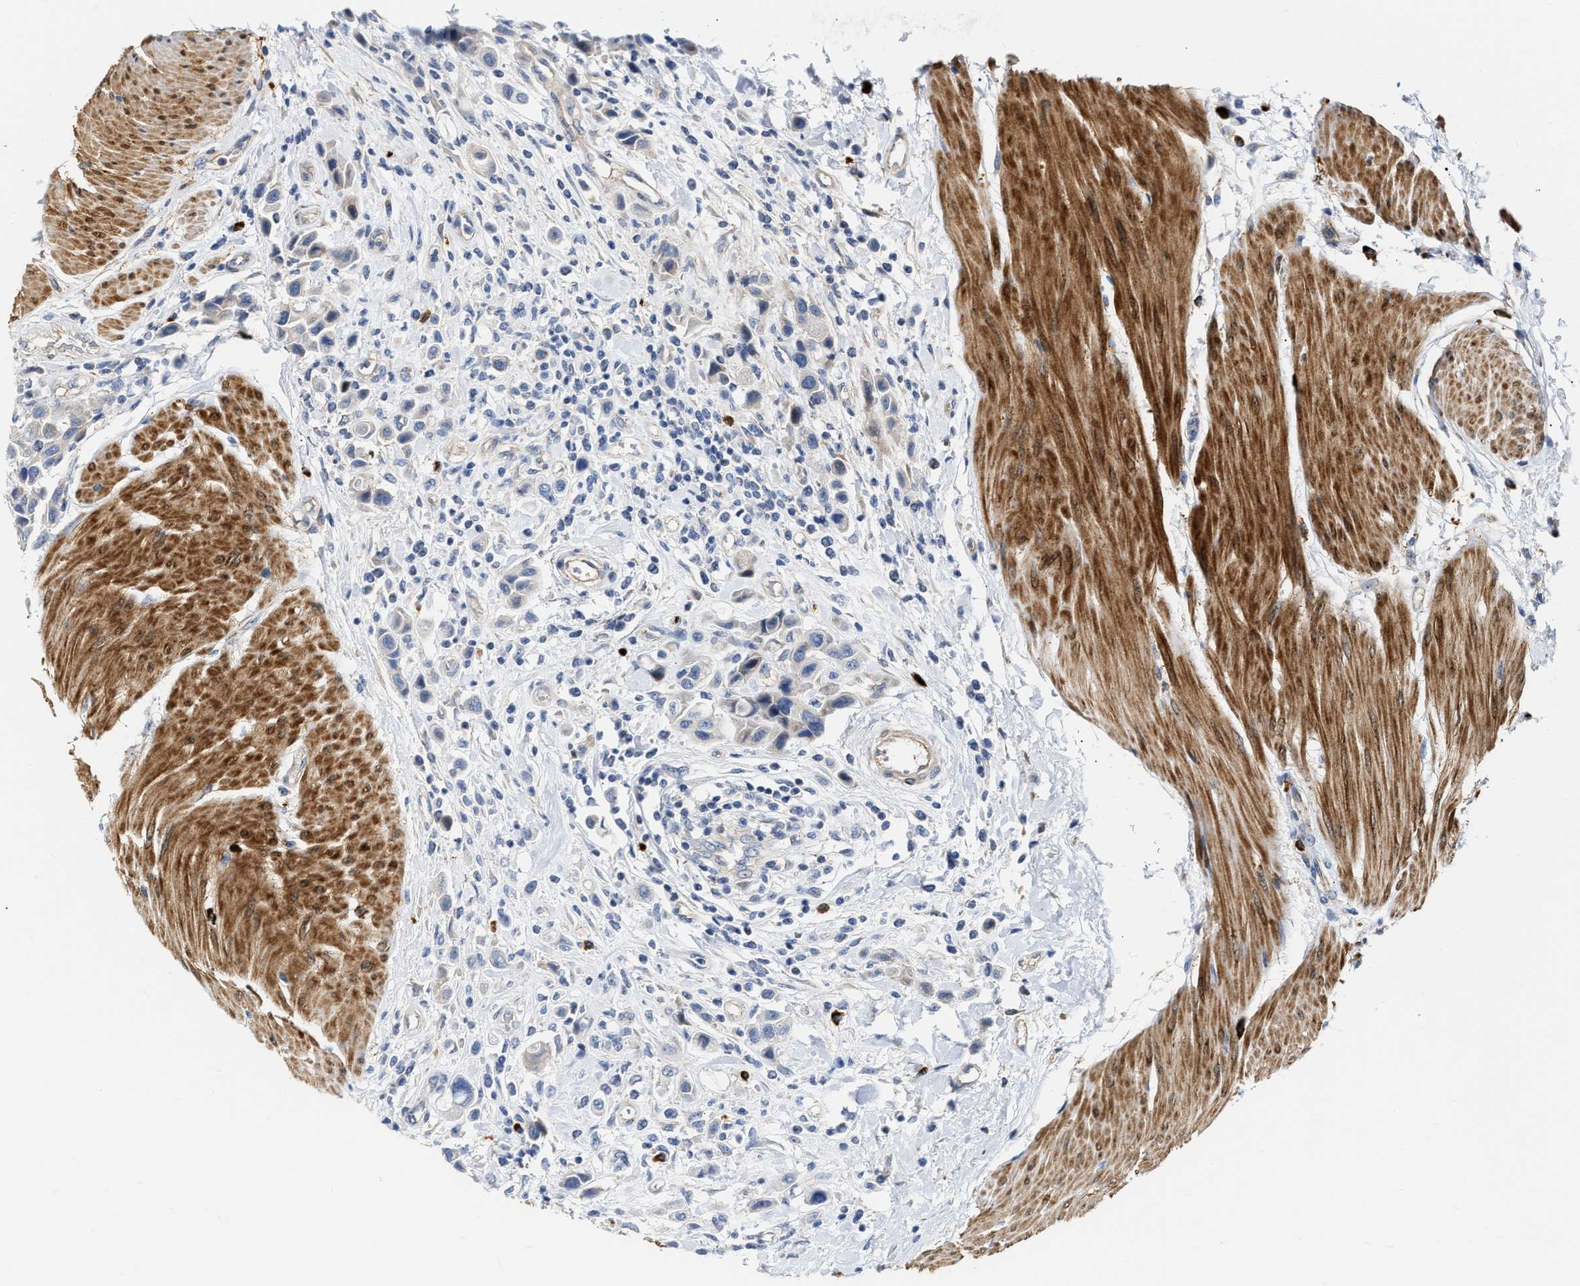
{"staining": {"intensity": "negative", "quantity": "none", "location": "none"}, "tissue": "urothelial cancer", "cell_type": "Tumor cells", "image_type": "cancer", "snomed": [{"axis": "morphology", "description": "Urothelial carcinoma, High grade"}, {"axis": "topography", "description": "Urinary bladder"}], "caption": "IHC of urothelial carcinoma (high-grade) exhibits no expression in tumor cells.", "gene": "FHL1", "patient": {"sex": "male", "age": 50}}